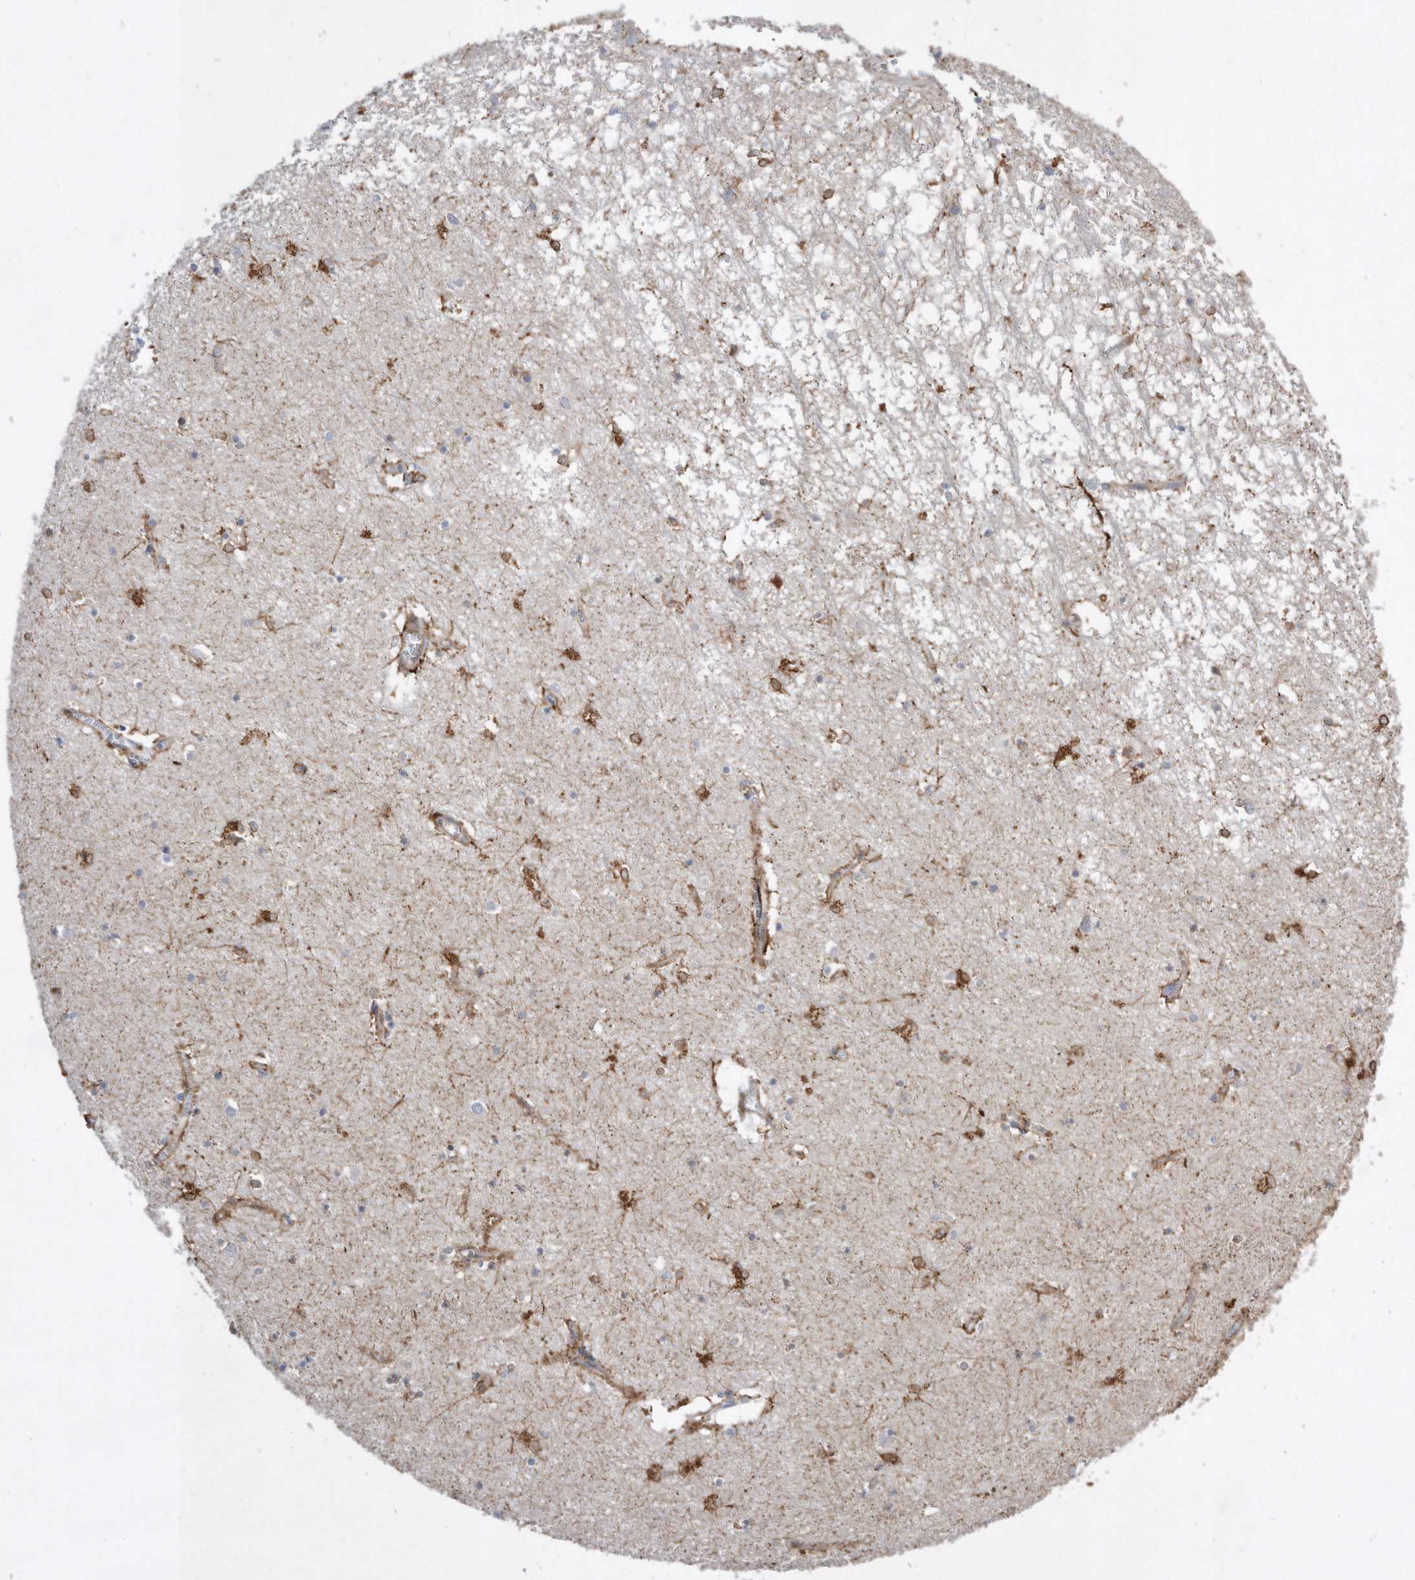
{"staining": {"intensity": "strong", "quantity": "<25%", "location": "cytoplasmic/membranous"}, "tissue": "hippocampus", "cell_type": "Glial cells", "image_type": "normal", "snomed": [{"axis": "morphology", "description": "Normal tissue, NOS"}, {"axis": "topography", "description": "Hippocampus"}], "caption": "Strong cytoplasmic/membranous protein expression is seen in approximately <25% of glial cells in hippocampus.", "gene": "PON2", "patient": {"sex": "male", "age": 70}}